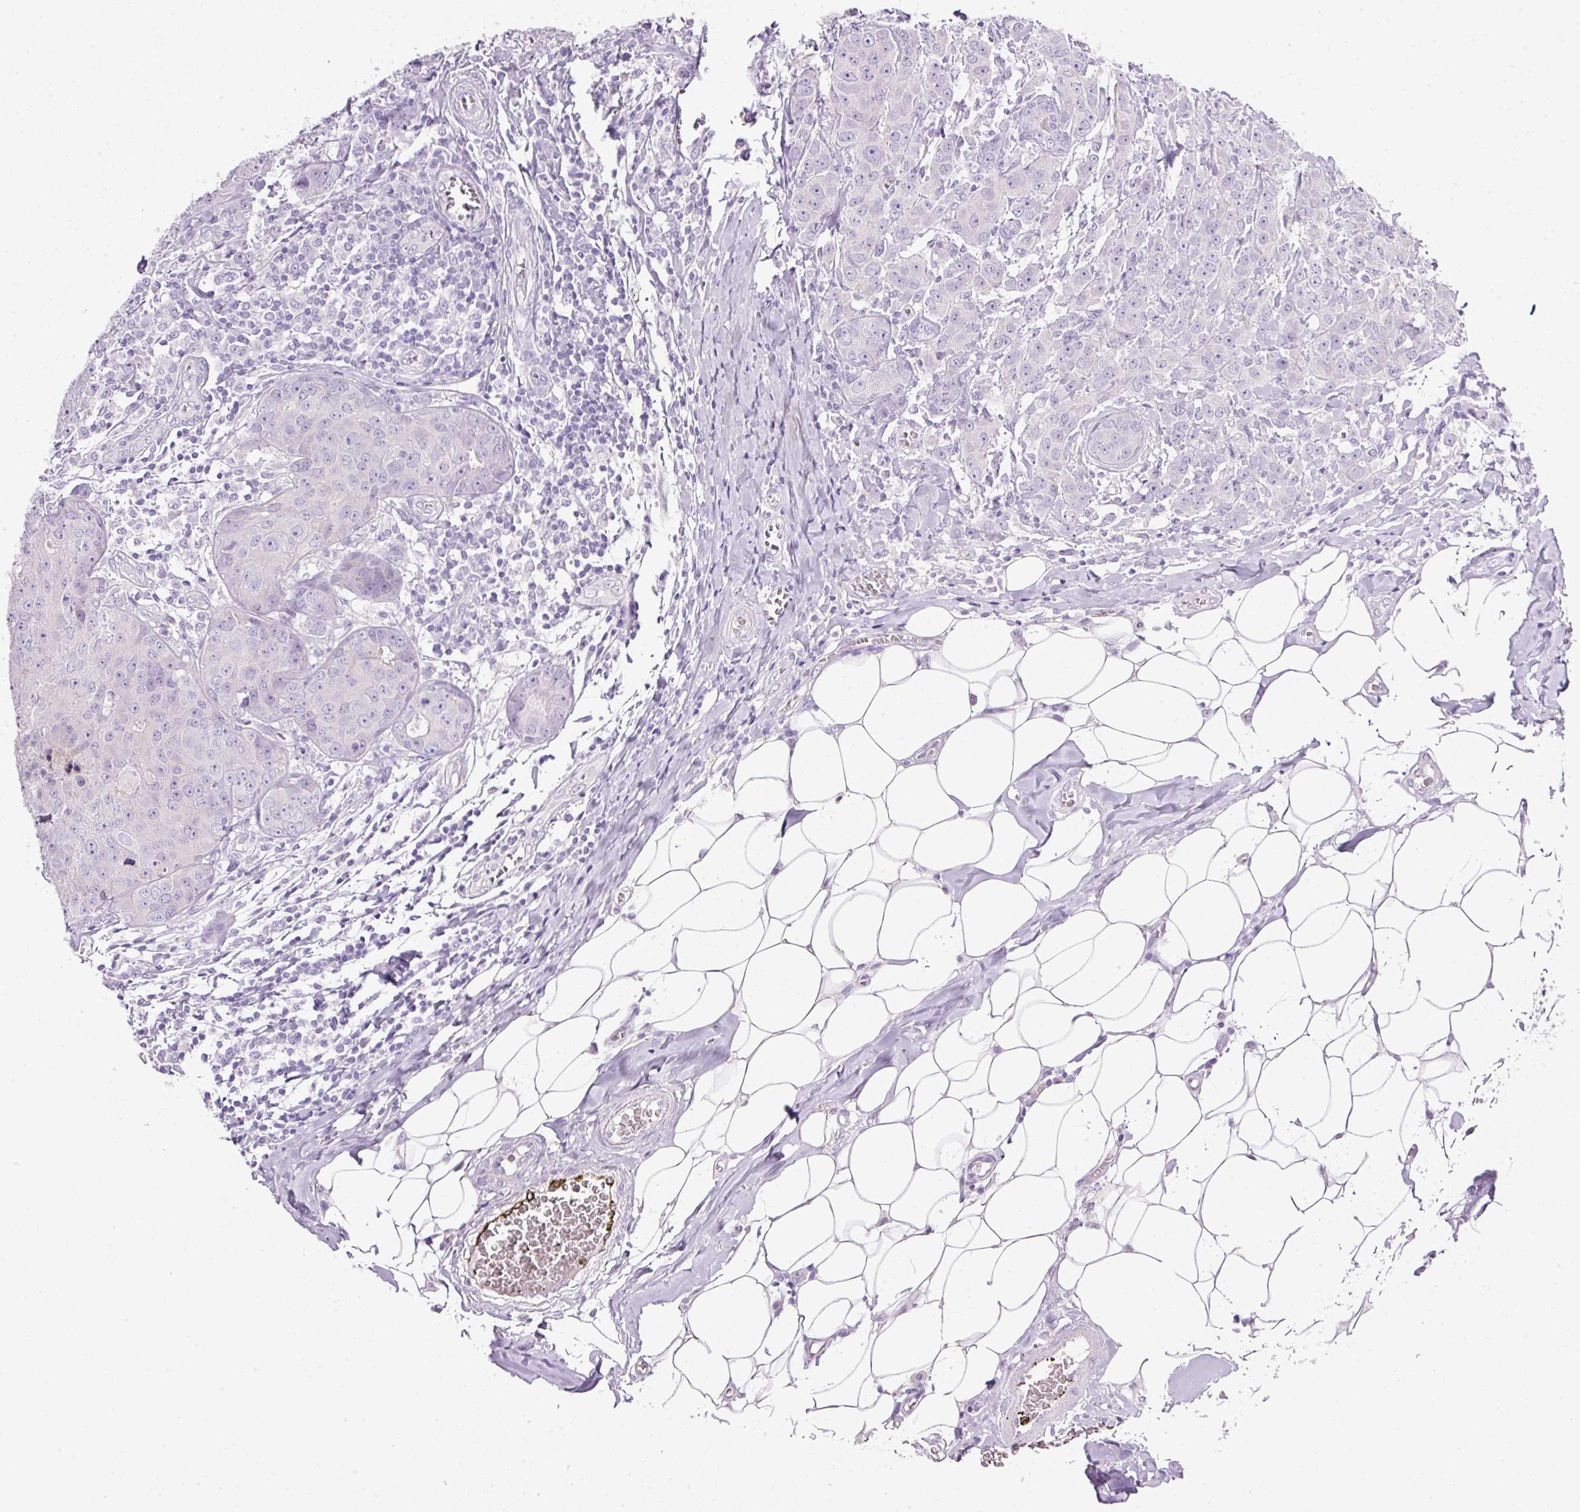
{"staining": {"intensity": "negative", "quantity": "none", "location": "none"}, "tissue": "breast cancer", "cell_type": "Tumor cells", "image_type": "cancer", "snomed": [{"axis": "morphology", "description": "Duct carcinoma"}, {"axis": "topography", "description": "Breast"}], "caption": "This is a histopathology image of immunohistochemistry (IHC) staining of breast cancer, which shows no expression in tumor cells.", "gene": "BSND", "patient": {"sex": "female", "age": 43}}